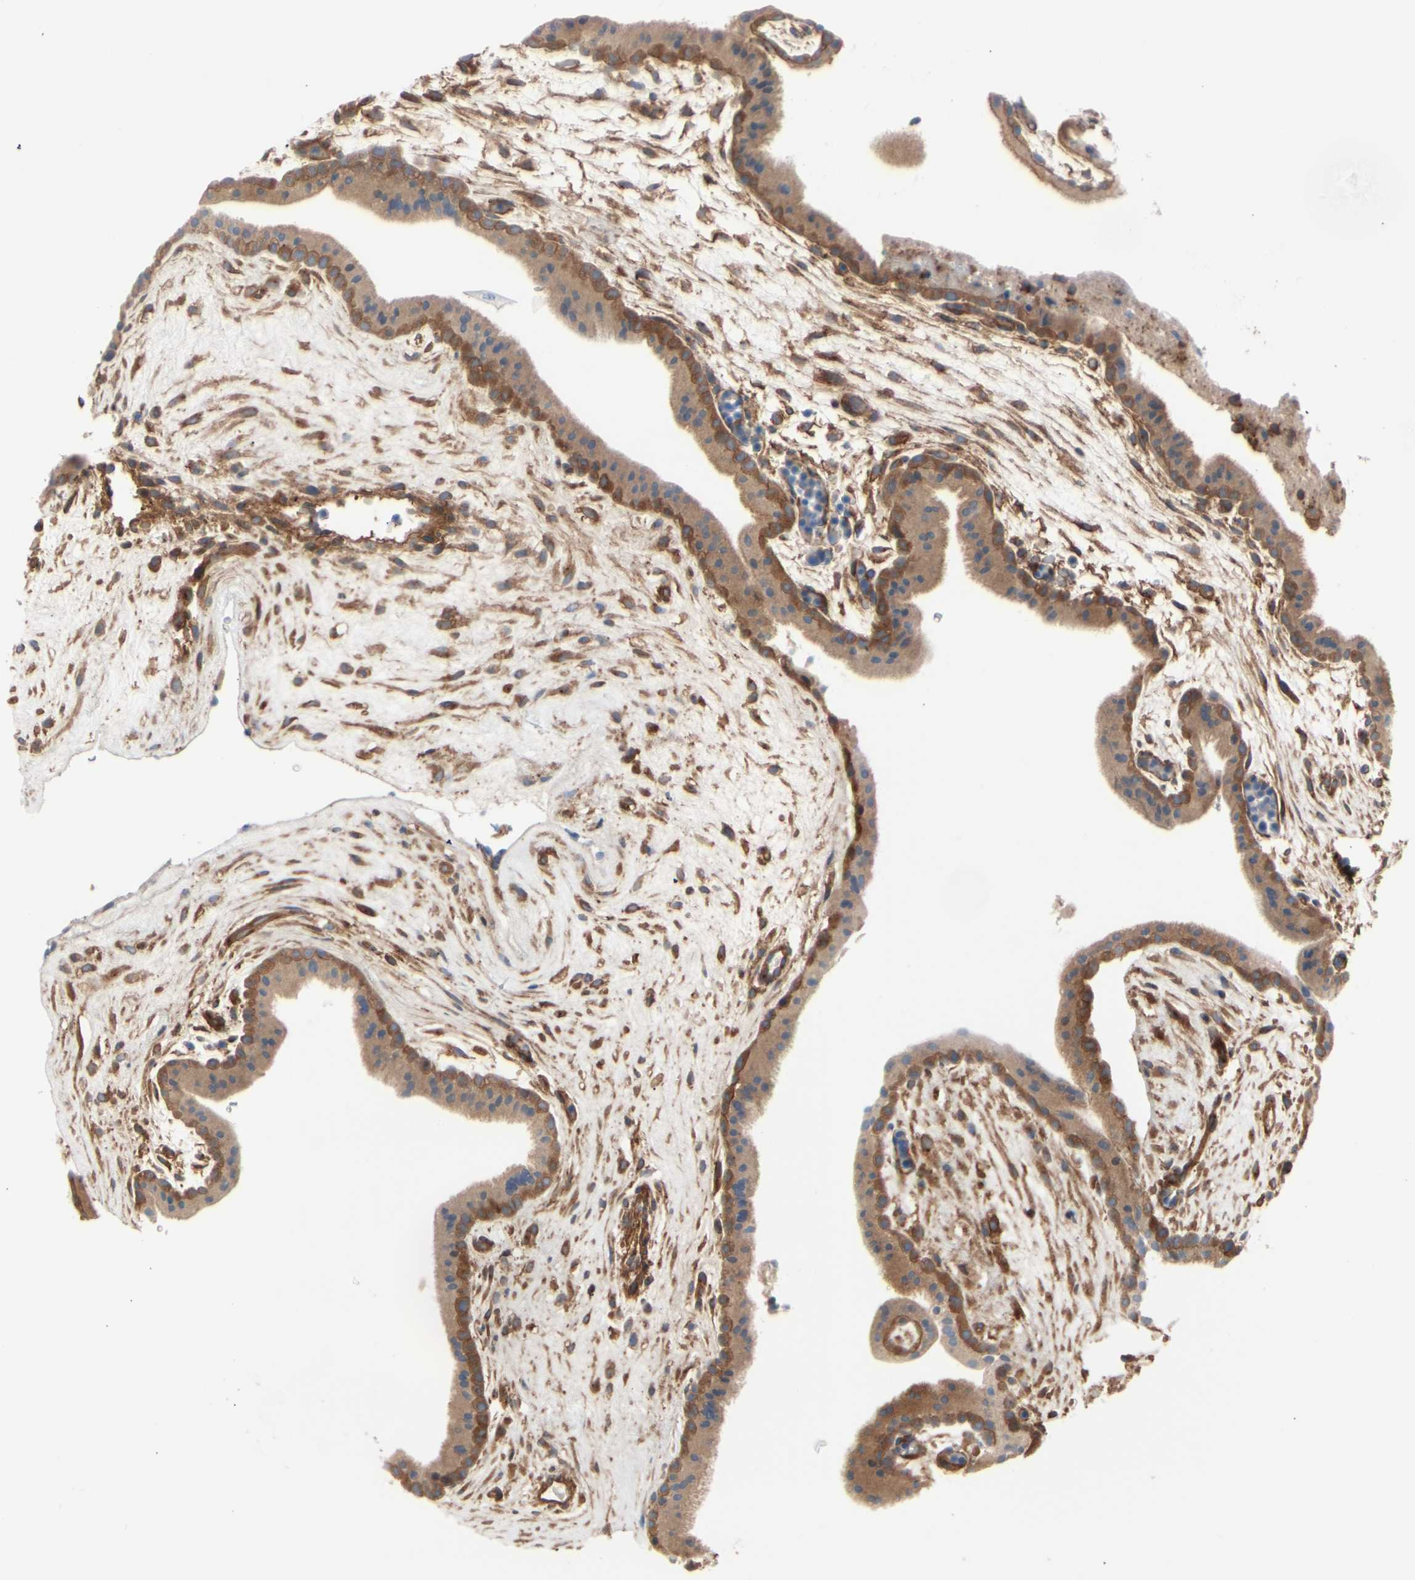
{"staining": {"intensity": "strong", "quantity": "25%-75%", "location": "cytoplasmic/membranous"}, "tissue": "placenta", "cell_type": "Trophoblastic cells", "image_type": "normal", "snomed": [{"axis": "morphology", "description": "Normal tissue, NOS"}, {"axis": "topography", "description": "Placenta"}], "caption": "Immunohistochemical staining of benign human placenta shows 25%-75% levels of strong cytoplasmic/membranous protein staining in approximately 25%-75% of trophoblastic cells.", "gene": "ROCK1", "patient": {"sex": "female", "age": 19}}